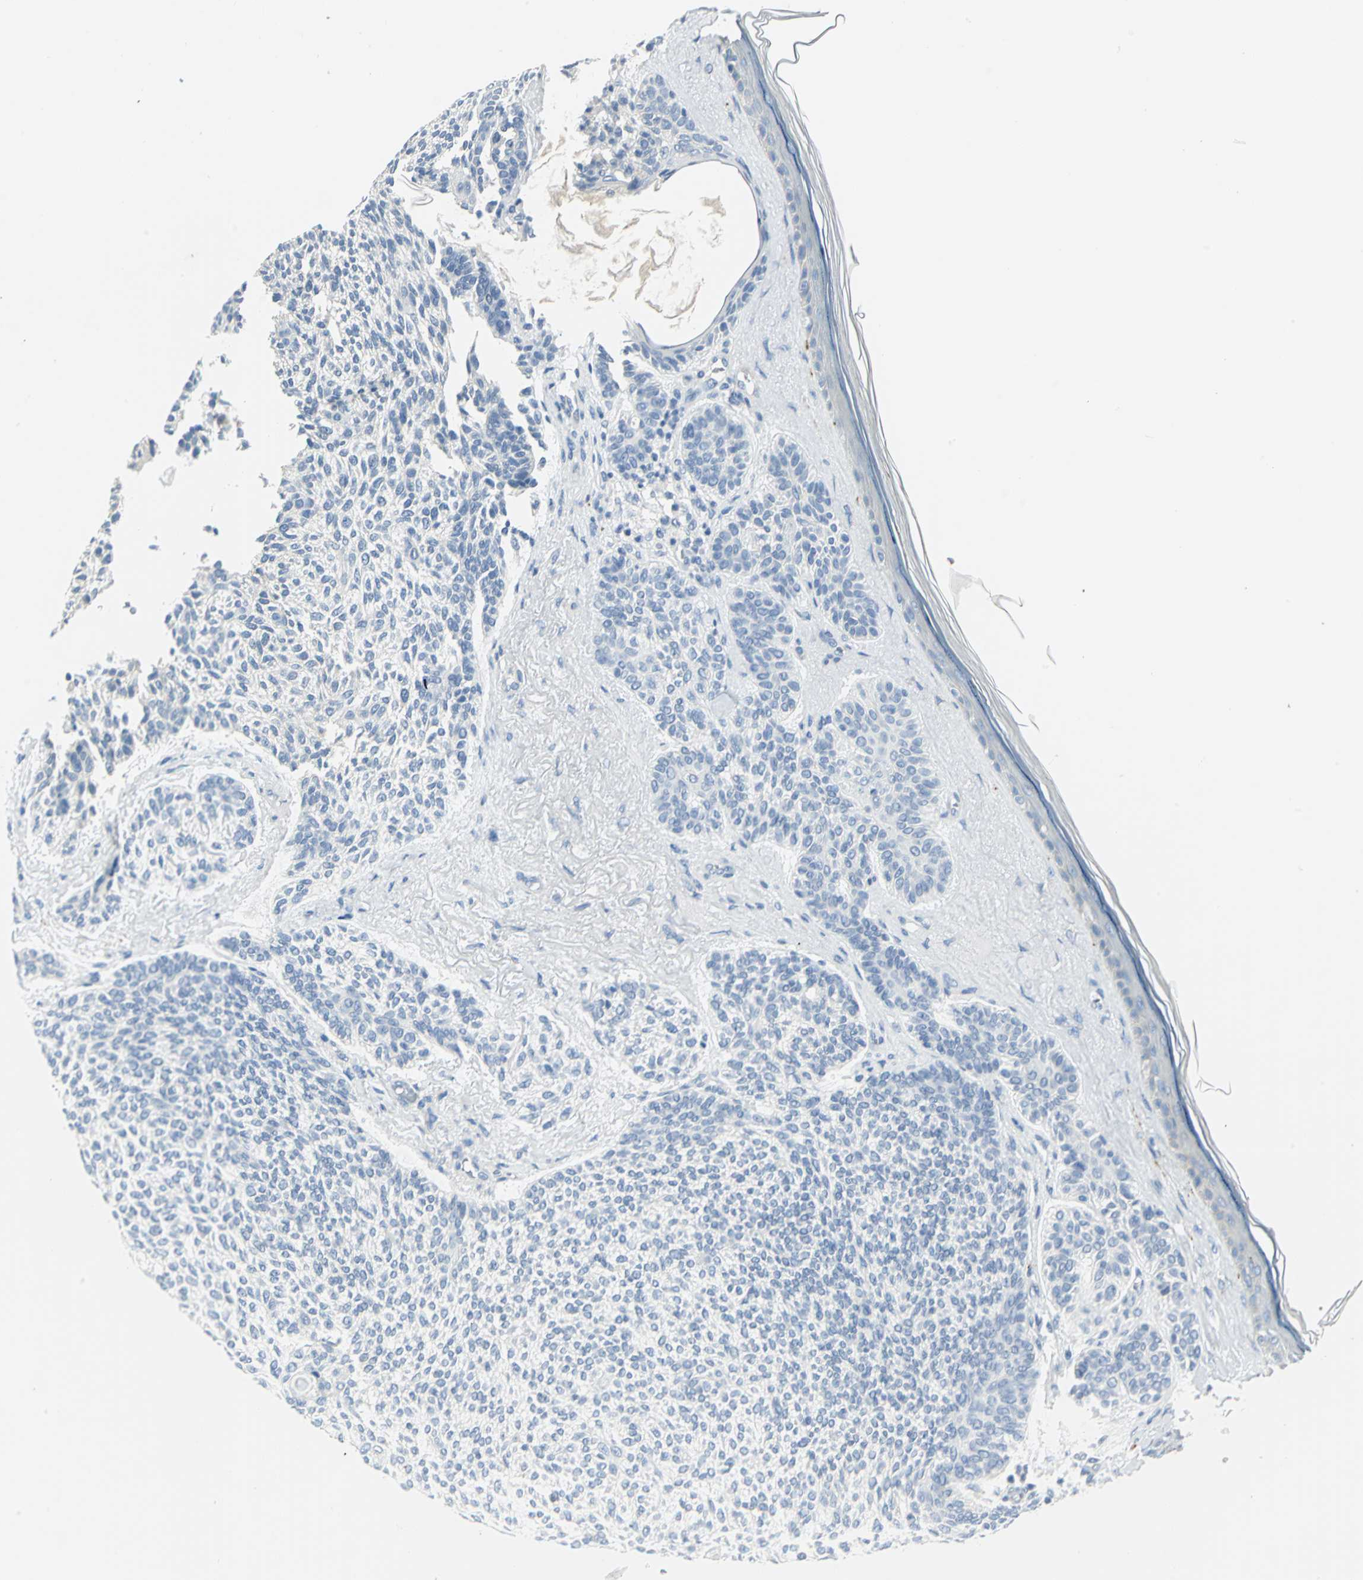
{"staining": {"intensity": "negative", "quantity": "none", "location": "none"}, "tissue": "skin cancer", "cell_type": "Tumor cells", "image_type": "cancer", "snomed": [{"axis": "morphology", "description": "Normal tissue, NOS"}, {"axis": "morphology", "description": "Basal cell carcinoma"}, {"axis": "topography", "description": "Skin"}], "caption": "High power microscopy image of an immunohistochemistry photomicrograph of skin basal cell carcinoma, revealing no significant positivity in tumor cells.", "gene": "UCHL1", "patient": {"sex": "female", "age": 70}}